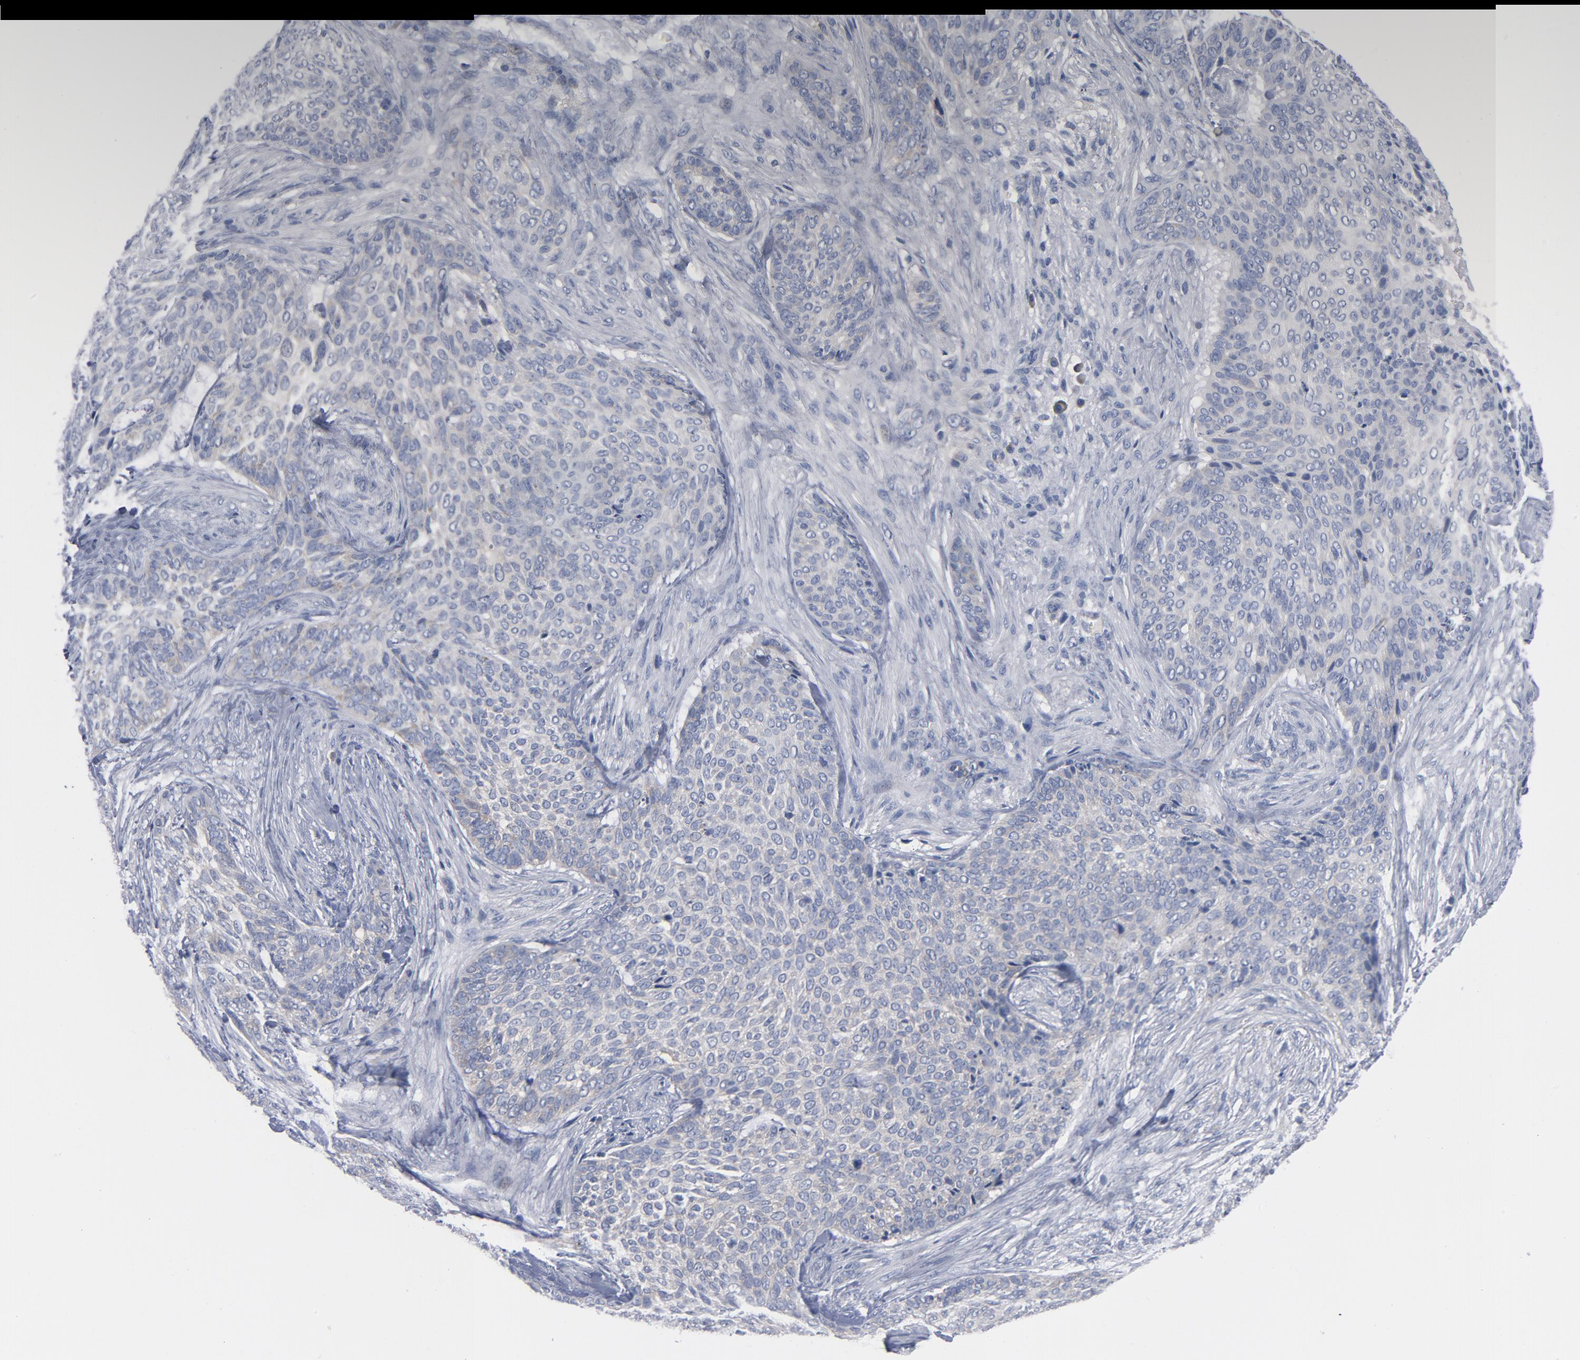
{"staining": {"intensity": "negative", "quantity": "none", "location": "none"}, "tissue": "skin cancer", "cell_type": "Tumor cells", "image_type": "cancer", "snomed": [{"axis": "morphology", "description": "Basal cell carcinoma"}, {"axis": "topography", "description": "Skin"}], "caption": "This is an IHC photomicrograph of human skin cancer. There is no positivity in tumor cells.", "gene": "CD86", "patient": {"sex": "male", "age": 91}}